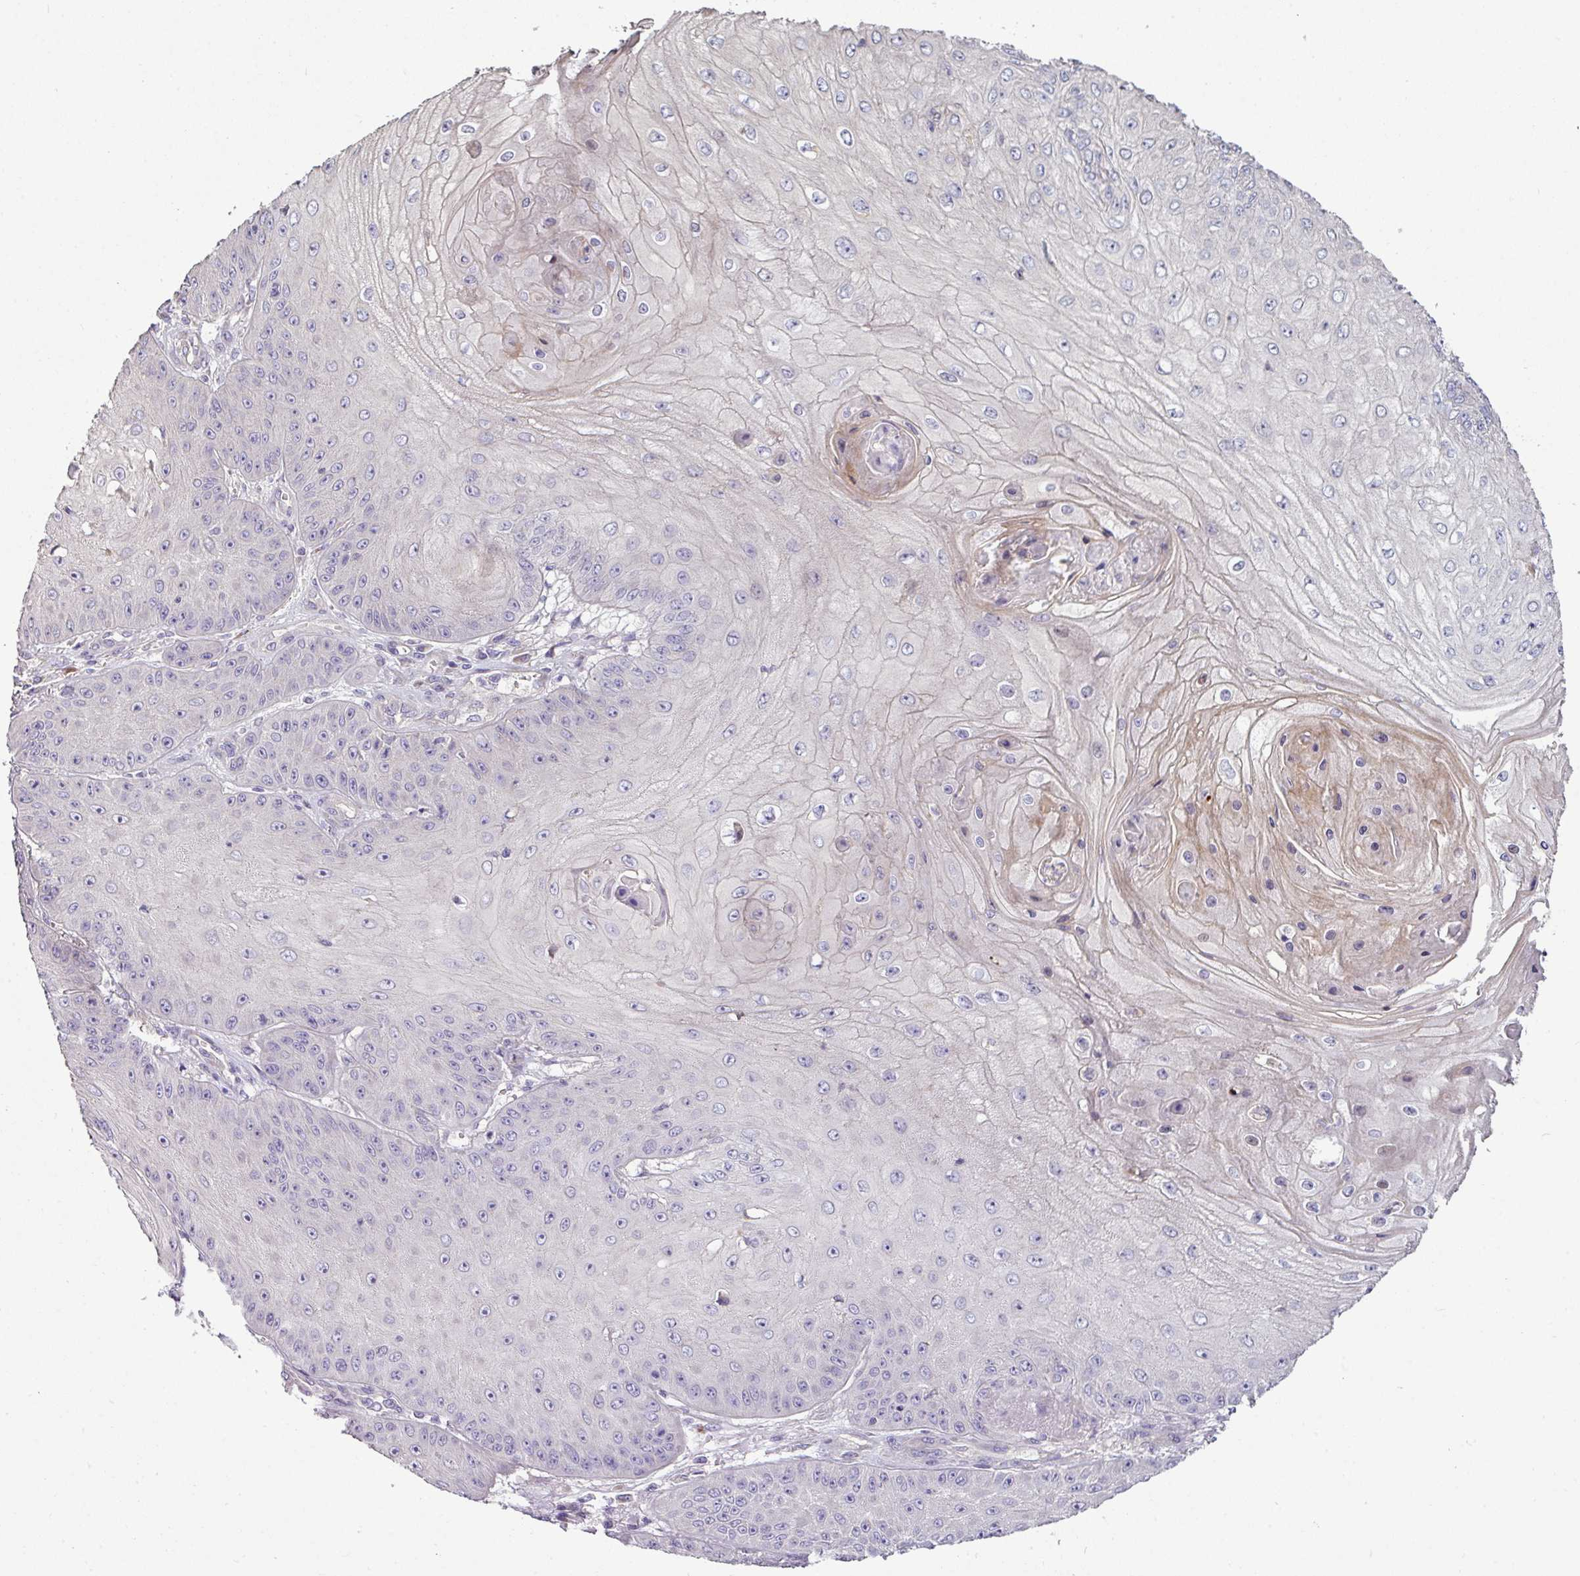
{"staining": {"intensity": "negative", "quantity": "none", "location": "none"}, "tissue": "skin cancer", "cell_type": "Tumor cells", "image_type": "cancer", "snomed": [{"axis": "morphology", "description": "Squamous cell carcinoma, NOS"}, {"axis": "topography", "description": "Skin"}], "caption": "The micrograph demonstrates no significant positivity in tumor cells of squamous cell carcinoma (skin). The staining was performed using DAB to visualize the protein expression in brown, while the nuclei were stained in blue with hematoxylin (Magnification: 20x).", "gene": "LRRC9", "patient": {"sex": "male", "age": 70}}